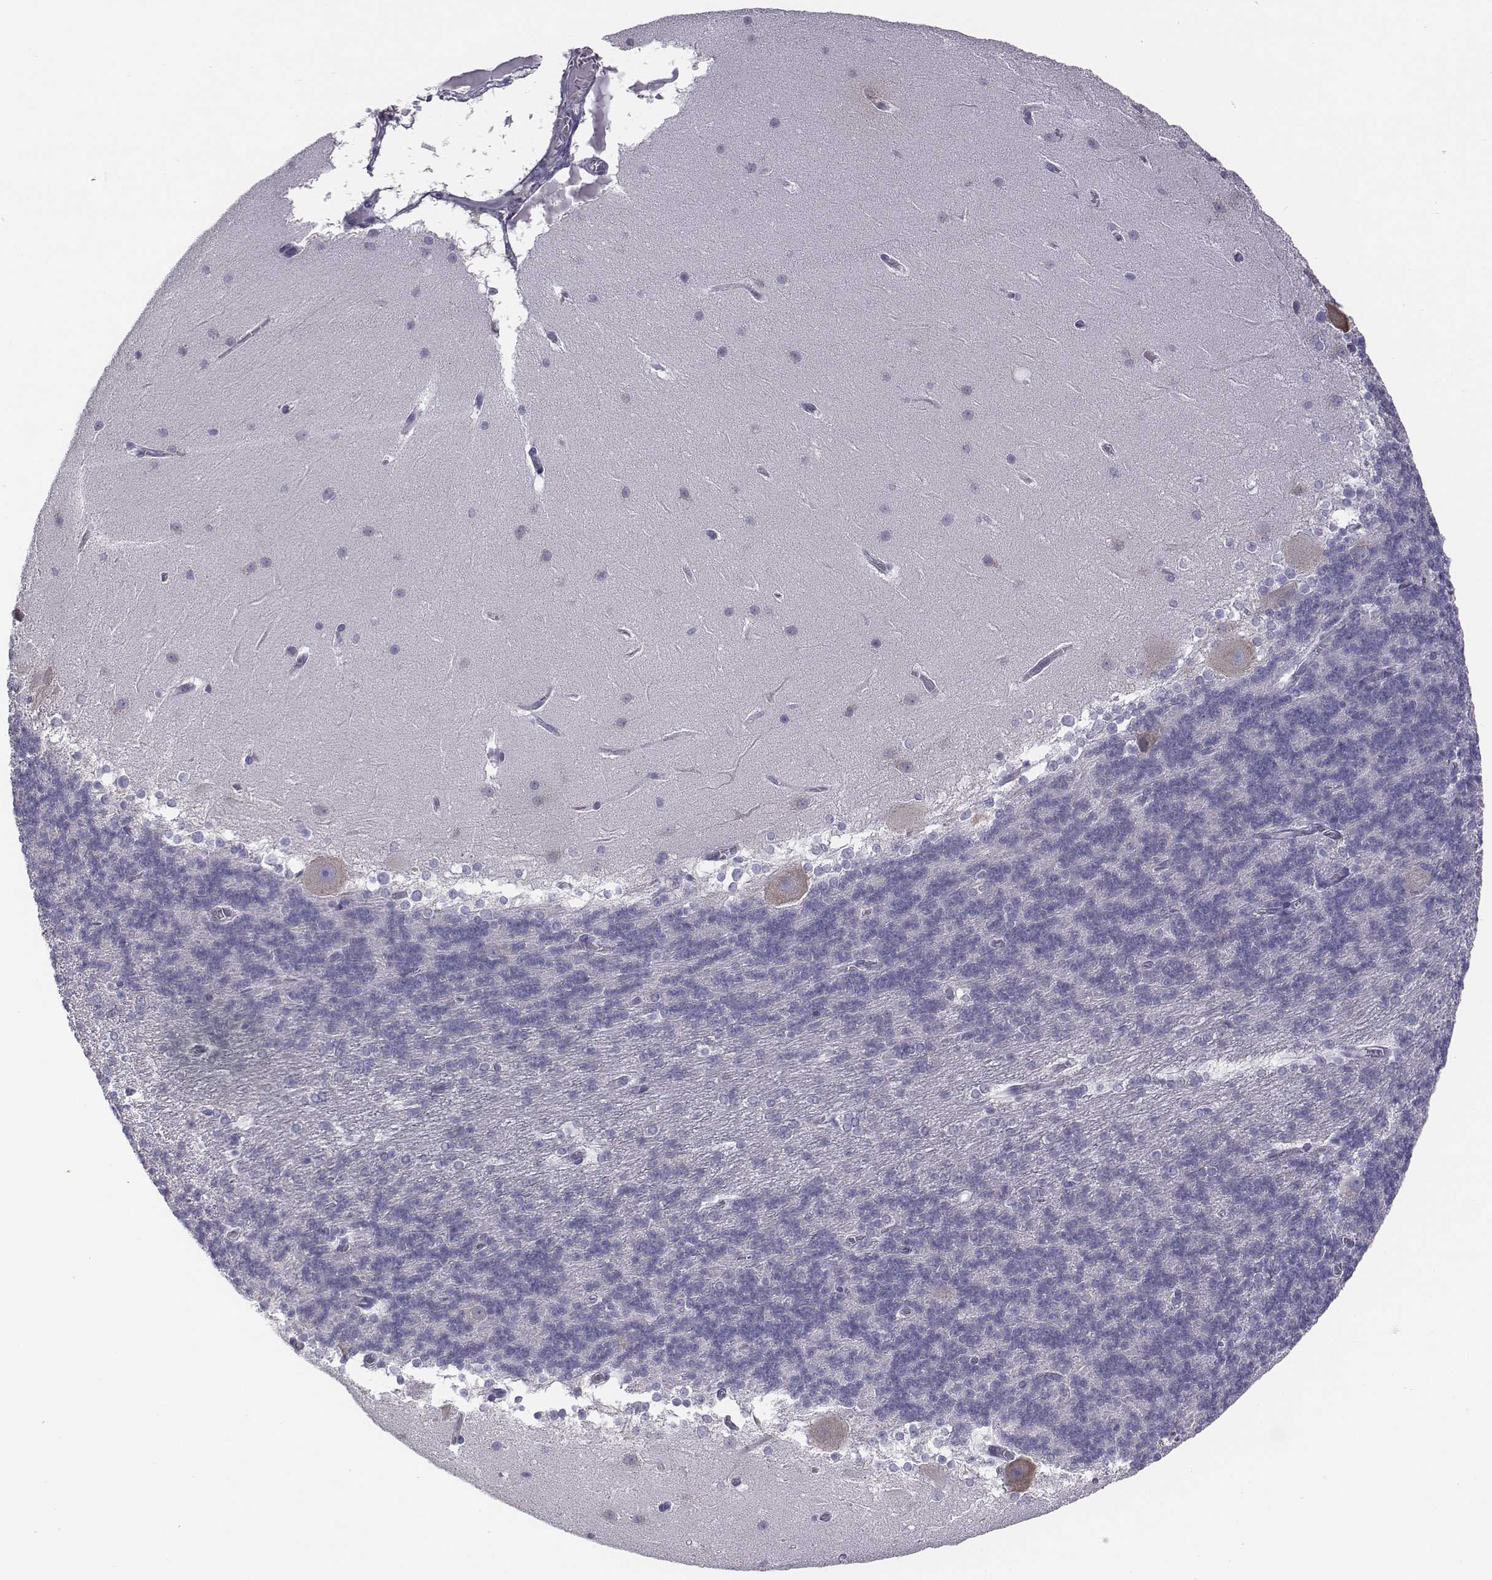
{"staining": {"intensity": "negative", "quantity": "none", "location": "none"}, "tissue": "cerebellum", "cell_type": "Cells in granular layer", "image_type": "normal", "snomed": [{"axis": "morphology", "description": "Normal tissue, NOS"}, {"axis": "topography", "description": "Cerebellum"}], "caption": "There is no significant positivity in cells in granular layer of cerebellum. (DAB (3,3'-diaminobenzidine) immunohistochemistry (IHC) with hematoxylin counter stain).", "gene": "CHST14", "patient": {"sex": "female", "age": 19}}